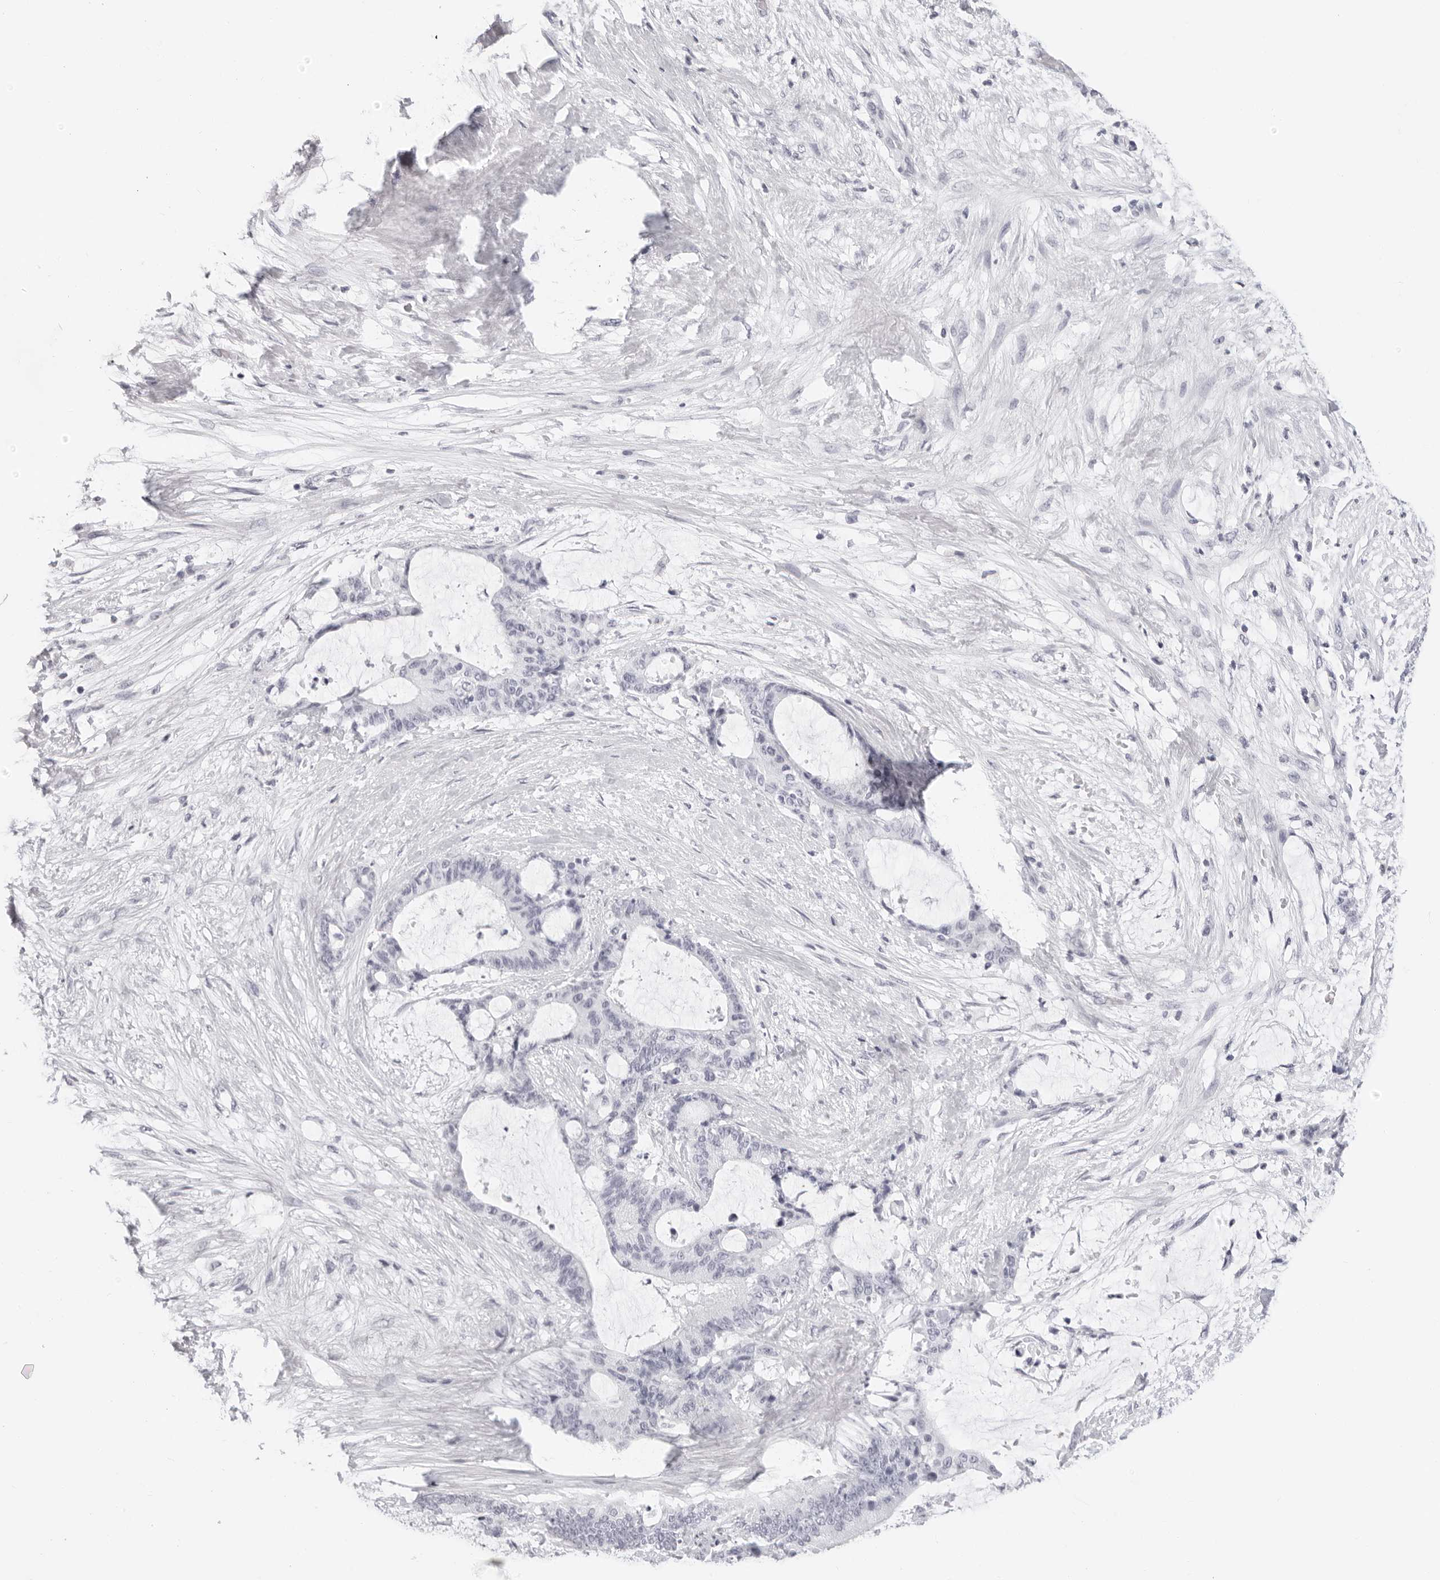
{"staining": {"intensity": "negative", "quantity": "none", "location": "none"}, "tissue": "liver cancer", "cell_type": "Tumor cells", "image_type": "cancer", "snomed": [{"axis": "morphology", "description": "Normal tissue, NOS"}, {"axis": "morphology", "description": "Cholangiocarcinoma"}, {"axis": "topography", "description": "Liver"}, {"axis": "topography", "description": "Peripheral nerve tissue"}], "caption": "Tumor cells are negative for brown protein staining in cholangiocarcinoma (liver).", "gene": "AGMAT", "patient": {"sex": "female", "age": 73}}